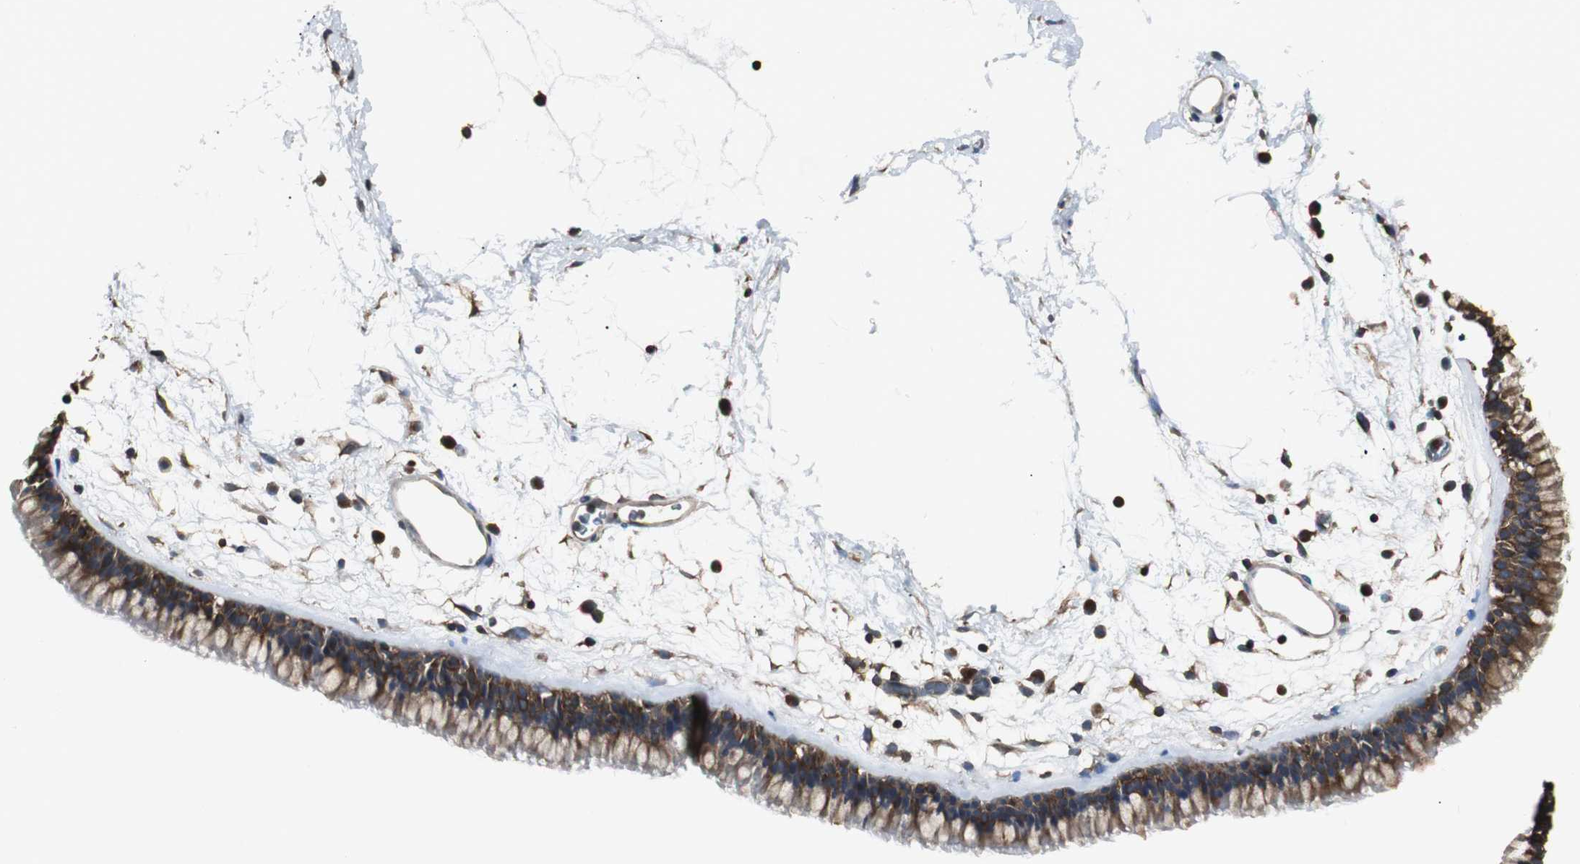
{"staining": {"intensity": "strong", "quantity": ">75%", "location": "cytoplasmic/membranous"}, "tissue": "nasopharynx", "cell_type": "Respiratory epithelial cells", "image_type": "normal", "snomed": [{"axis": "morphology", "description": "Normal tissue, NOS"}, {"axis": "morphology", "description": "Inflammation, NOS"}, {"axis": "topography", "description": "Nasopharynx"}], "caption": "Immunohistochemistry of benign human nasopharynx reveals high levels of strong cytoplasmic/membranous expression in about >75% of respiratory epithelial cells.", "gene": "CAPNS1", "patient": {"sex": "male", "age": 48}}